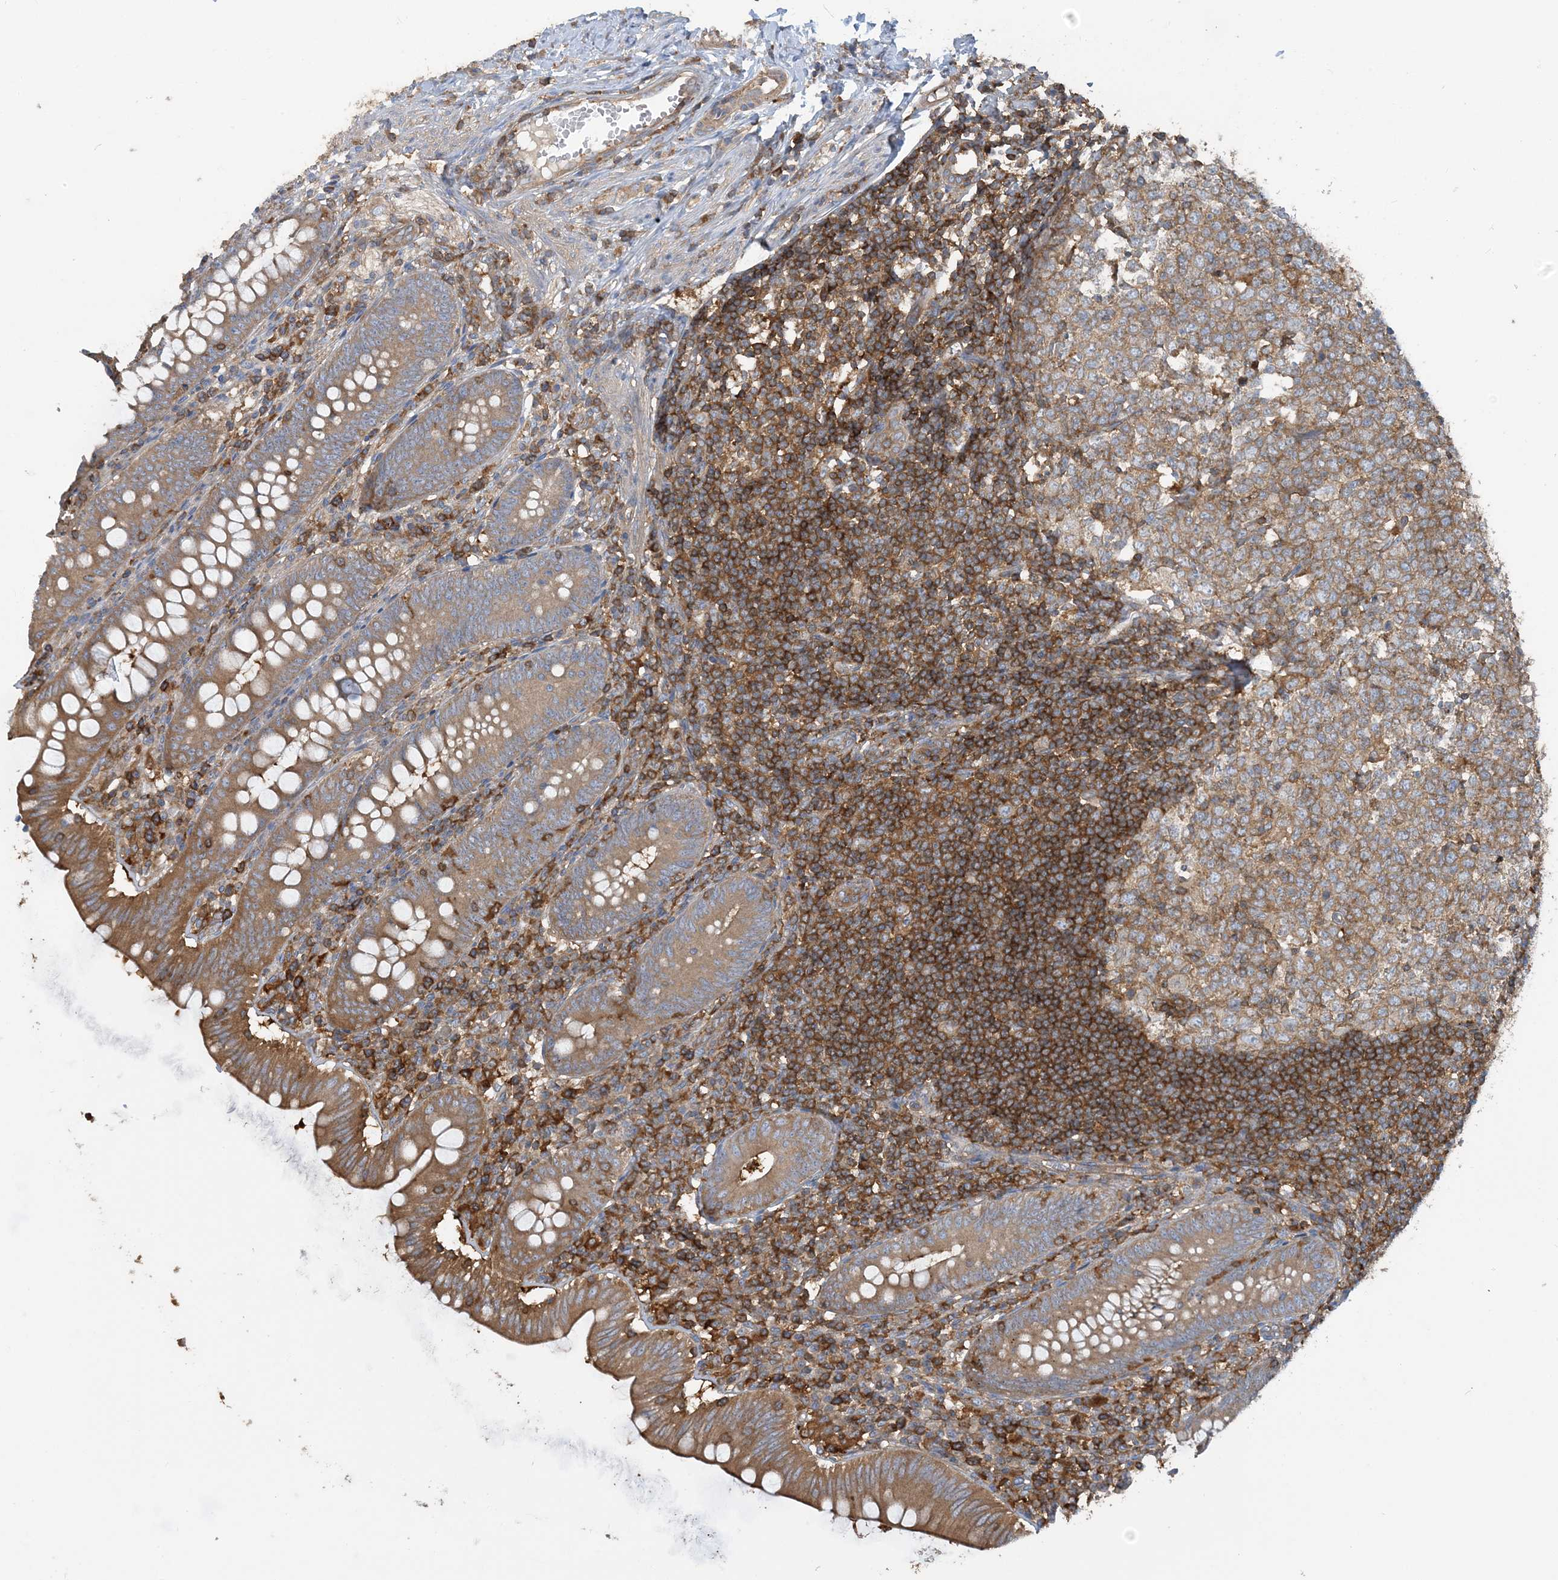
{"staining": {"intensity": "moderate", "quantity": ">75%", "location": "cytoplasmic/membranous"}, "tissue": "appendix", "cell_type": "Glandular cells", "image_type": "normal", "snomed": [{"axis": "morphology", "description": "Normal tissue, NOS"}, {"axis": "topography", "description": "Appendix"}], "caption": "Unremarkable appendix demonstrates moderate cytoplasmic/membranous staining in approximately >75% of glandular cells.", "gene": "SFMBT2", "patient": {"sex": "male", "age": 14}}